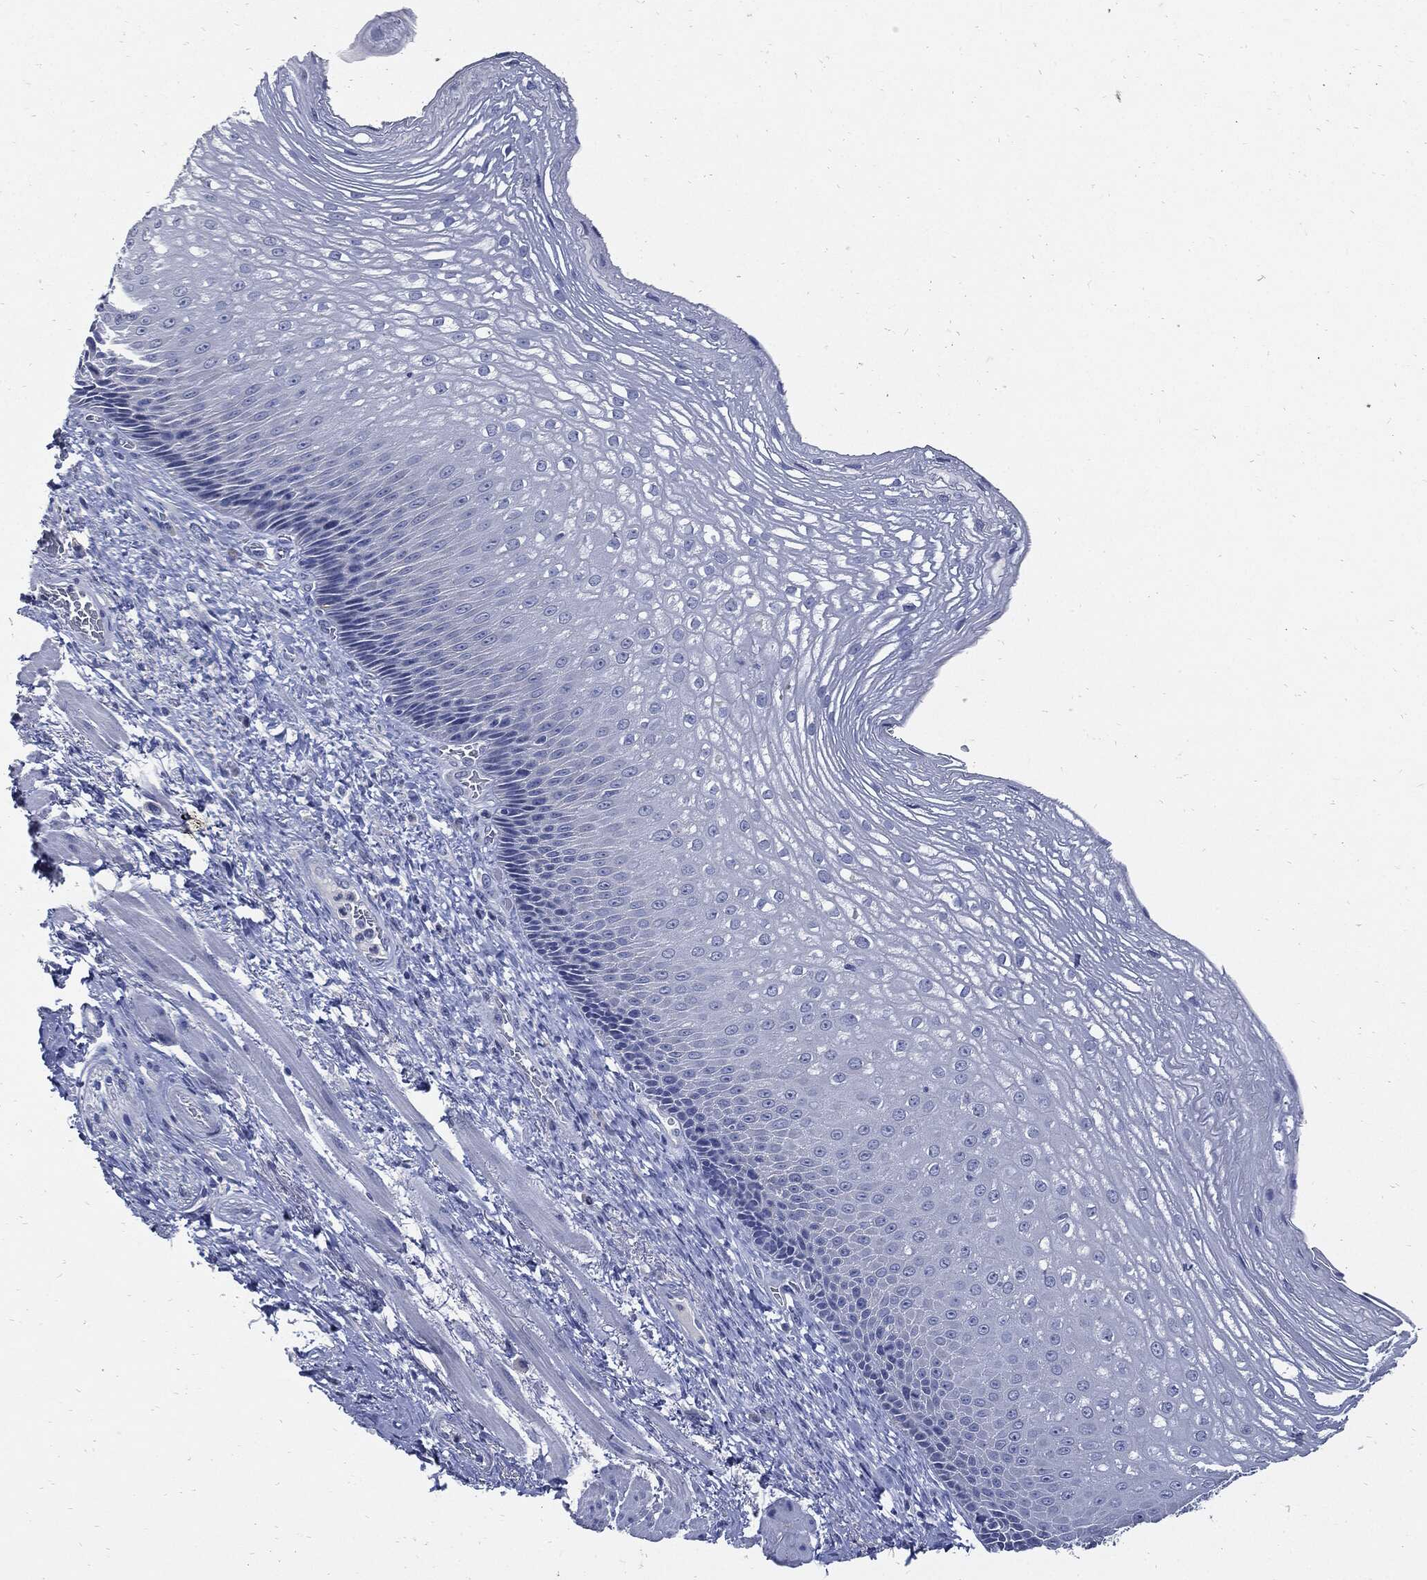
{"staining": {"intensity": "negative", "quantity": "none", "location": "none"}, "tissue": "esophagus", "cell_type": "Squamous epithelial cells", "image_type": "normal", "snomed": [{"axis": "morphology", "description": "Normal tissue, NOS"}, {"axis": "topography", "description": "Esophagus"}], "caption": "Immunohistochemical staining of unremarkable esophagus exhibits no significant expression in squamous epithelial cells. (Brightfield microscopy of DAB immunohistochemistry (IHC) at high magnification).", "gene": "CPE", "patient": {"sex": "male", "age": 63}}